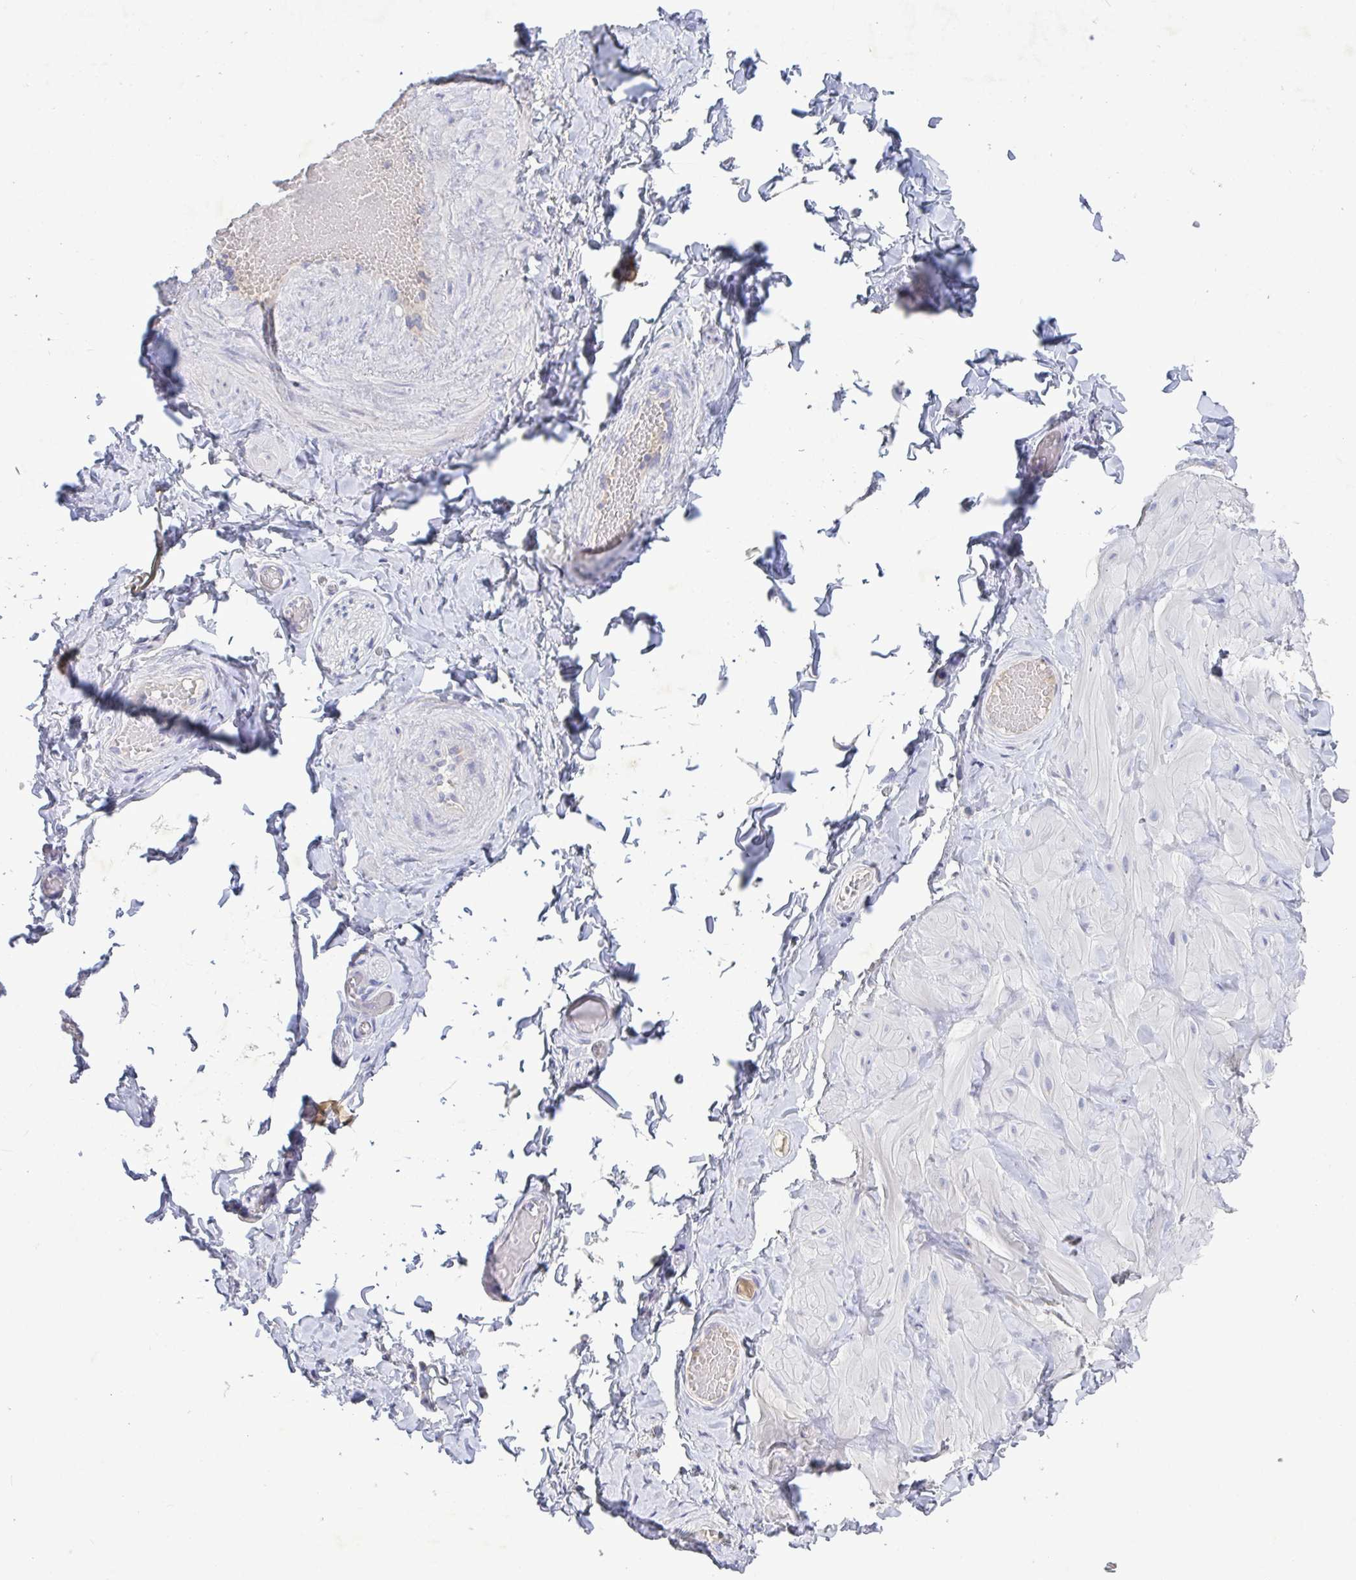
{"staining": {"intensity": "negative", "quantity": "none", "location": "none"}, "tissue": "soft tissue", "cell_type": "Fibroblasts", "image_type": "normal", "snomed": [{"axis": "morphology", "description": "Normal tissue, NOS"}, {"axis": "topography", "description": "Soft tissue"}, {"axis": "topography", "description": "Adipose tissue"}, {"axis": "topography", "description": "Vascular tissue"}, {"axis": "topography", "description": "Peripheral nerve tissue"}], "caption": "An immunohistochemistry (IHC) image of unremarkable soft tissue is shown. There is no staining in fibroblasts of soft tissue. (Brightfield microscopy of DAB immunohistochemistry (IHC) at high magnification).", "gene": "GALNT13", "patient": {"sex": "male", "age": 29}}